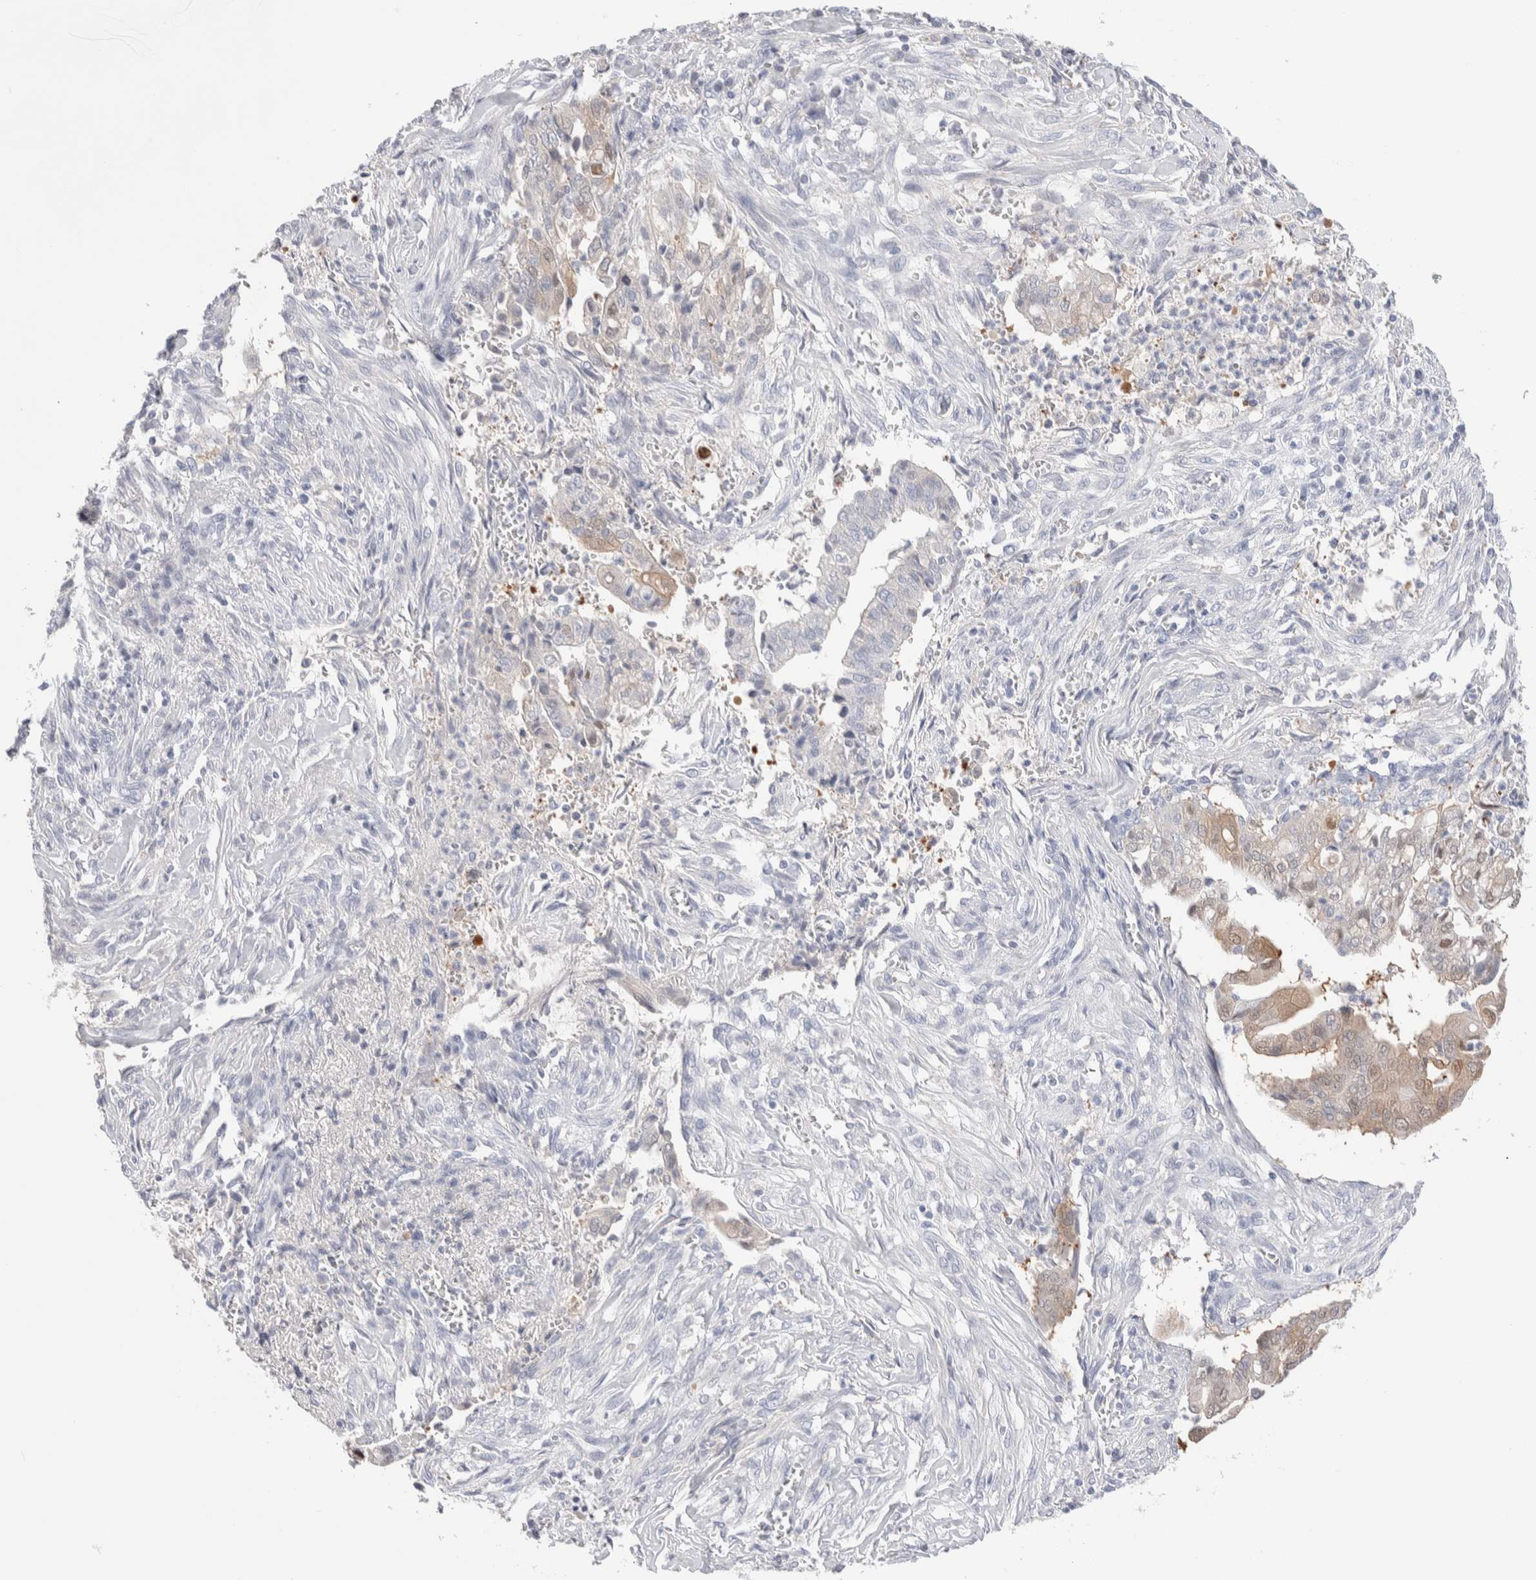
{"staining": {"intensity": "weak", "quantity": "<25%", "location": "cytoplasmic/membranous"}, "tissue": "cervical cancer", "cell_type": "Tumor cells", "image_type": "cancer", "snomed": [{"axis": "morphology", "description": "Adenocarcinoma, NOS"}, {"axis": "topography", "description": "Cervix"}], "caption": "Immunohistochemistry image of neoplastic tissue: adenocarcinoma (cervical) stained with DAB displays no significant protein positivity in tumor cells.", "gene": "GDA", "patient": {"sex": "female", "age": 44}}